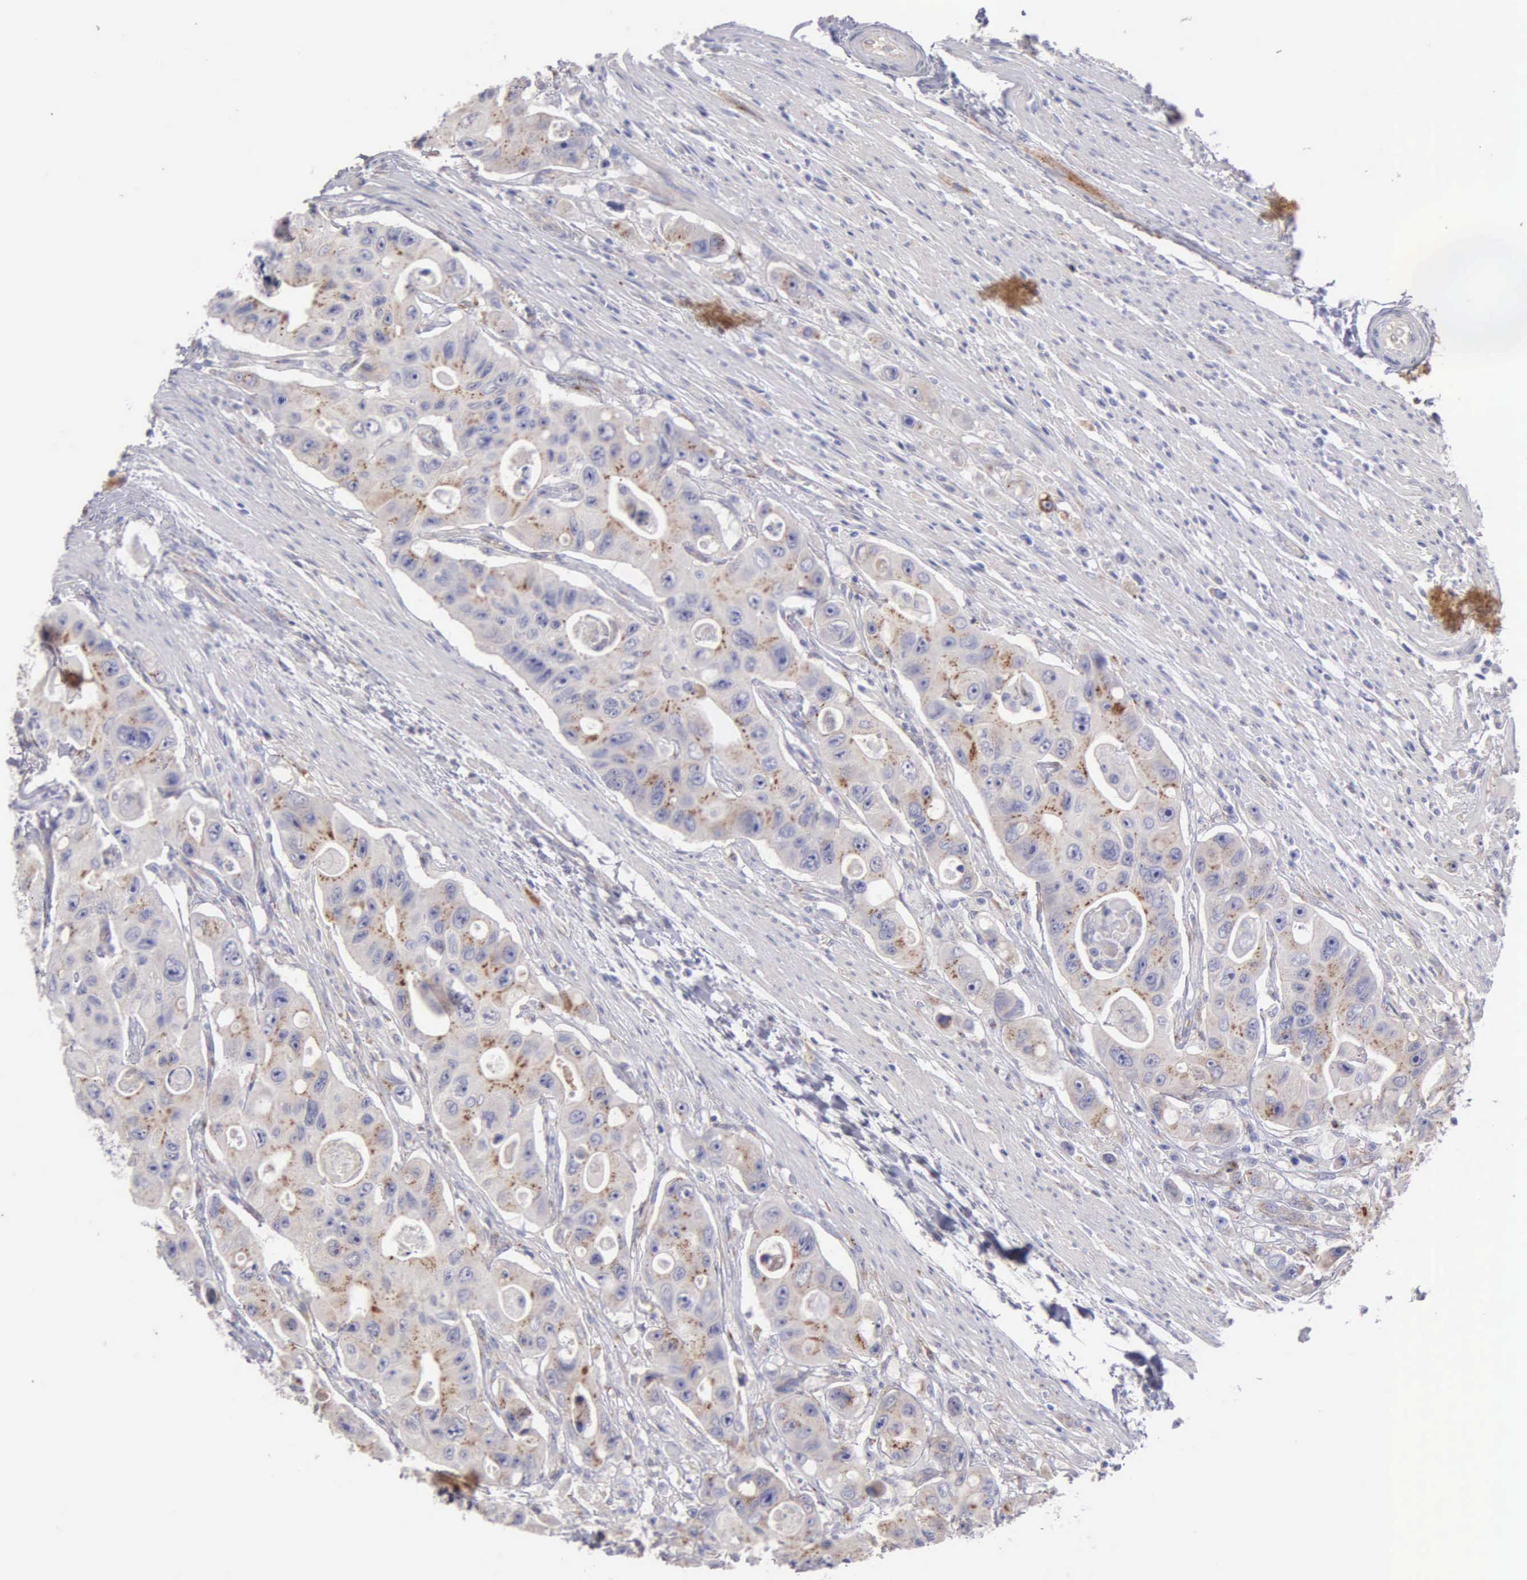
{"staining": {"intensity": "moderate", "quantity": "25%-75%", "location": "cytoplasmic/membranous"}, "tissue": "colorectal cancer", "cell_type": "Tumor cells", "image_type": "cancer", "snomed": [{"axis": "morphology", "description": "Adenocarcinoma, NOS"}, {"axis": "topography", "description": "Colon"}], "caption": "Tumor cells demonstrate medium levels of moderate cytoplasmic/membranous staining in approximately 25%-75% of cells in human colorectal adenocarcinoma.", "gene": "APP", "patient": {"sex": "female", "age": 46}}